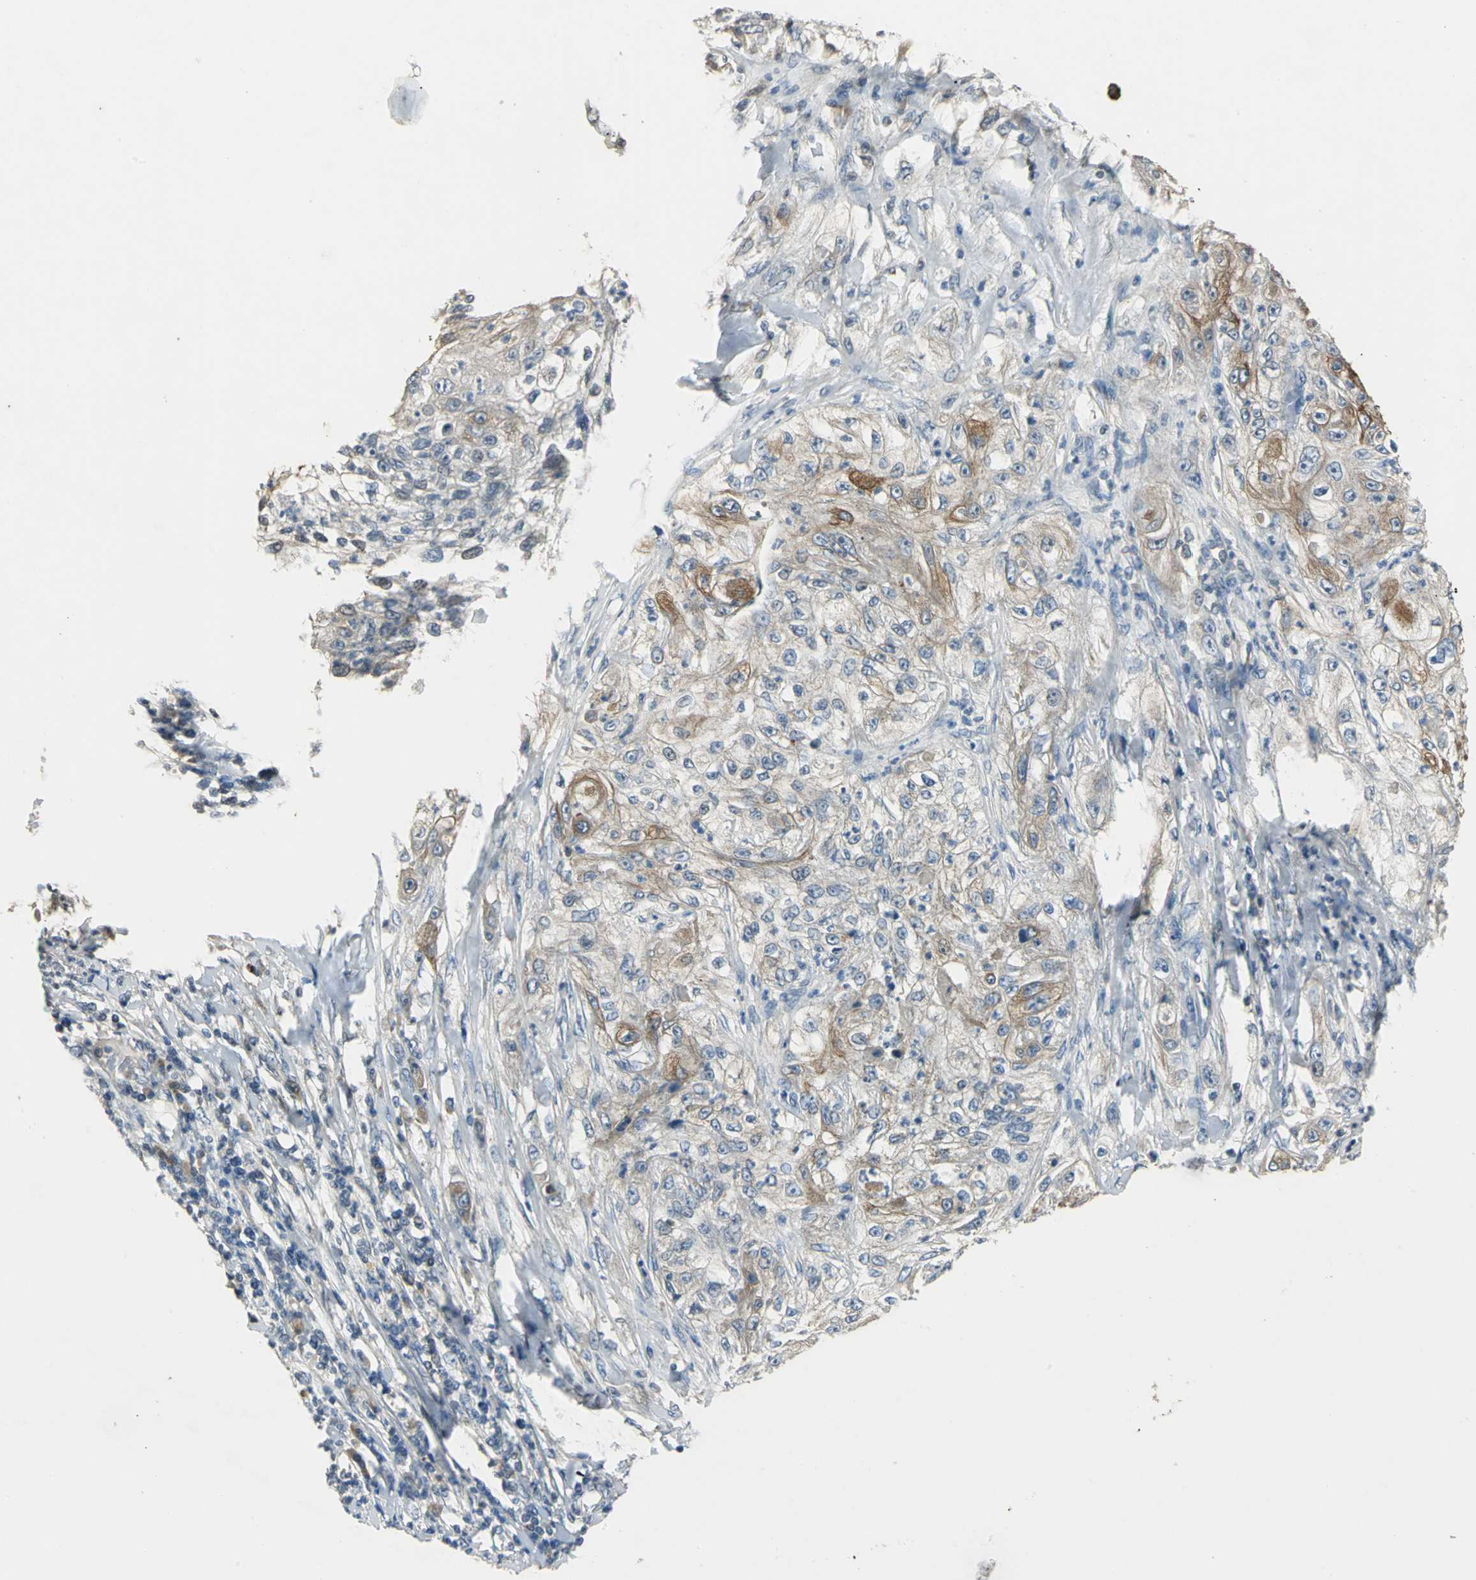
{"staining": {"intensity": "moderate", "quantity": "<25%", "location": "cytoplasmic/membranous"}, "tissue": "lung cancer", "cell_type": "Tumor cells", "image_type": "cancer", "snomed": [{"axis": "morphology", "description": "Inflammation, NOS"}, {"axis": "morphology", "description": "Squamous cell carcinoma, NOS"}, {"axis": "topography", "description": "Lymph node"}, {"axis": "topography", "description": "Soft tissue"}, {"axis": "topography", "description": "Lung"}], "caption": "Tumor cells show low levels of moderate cytoplasmic/membranous expression in about <25% of cells in human lung squamous cell carcinoma.", "gene": "JADE3", "patient": {"sex": "male", "age": 66}}